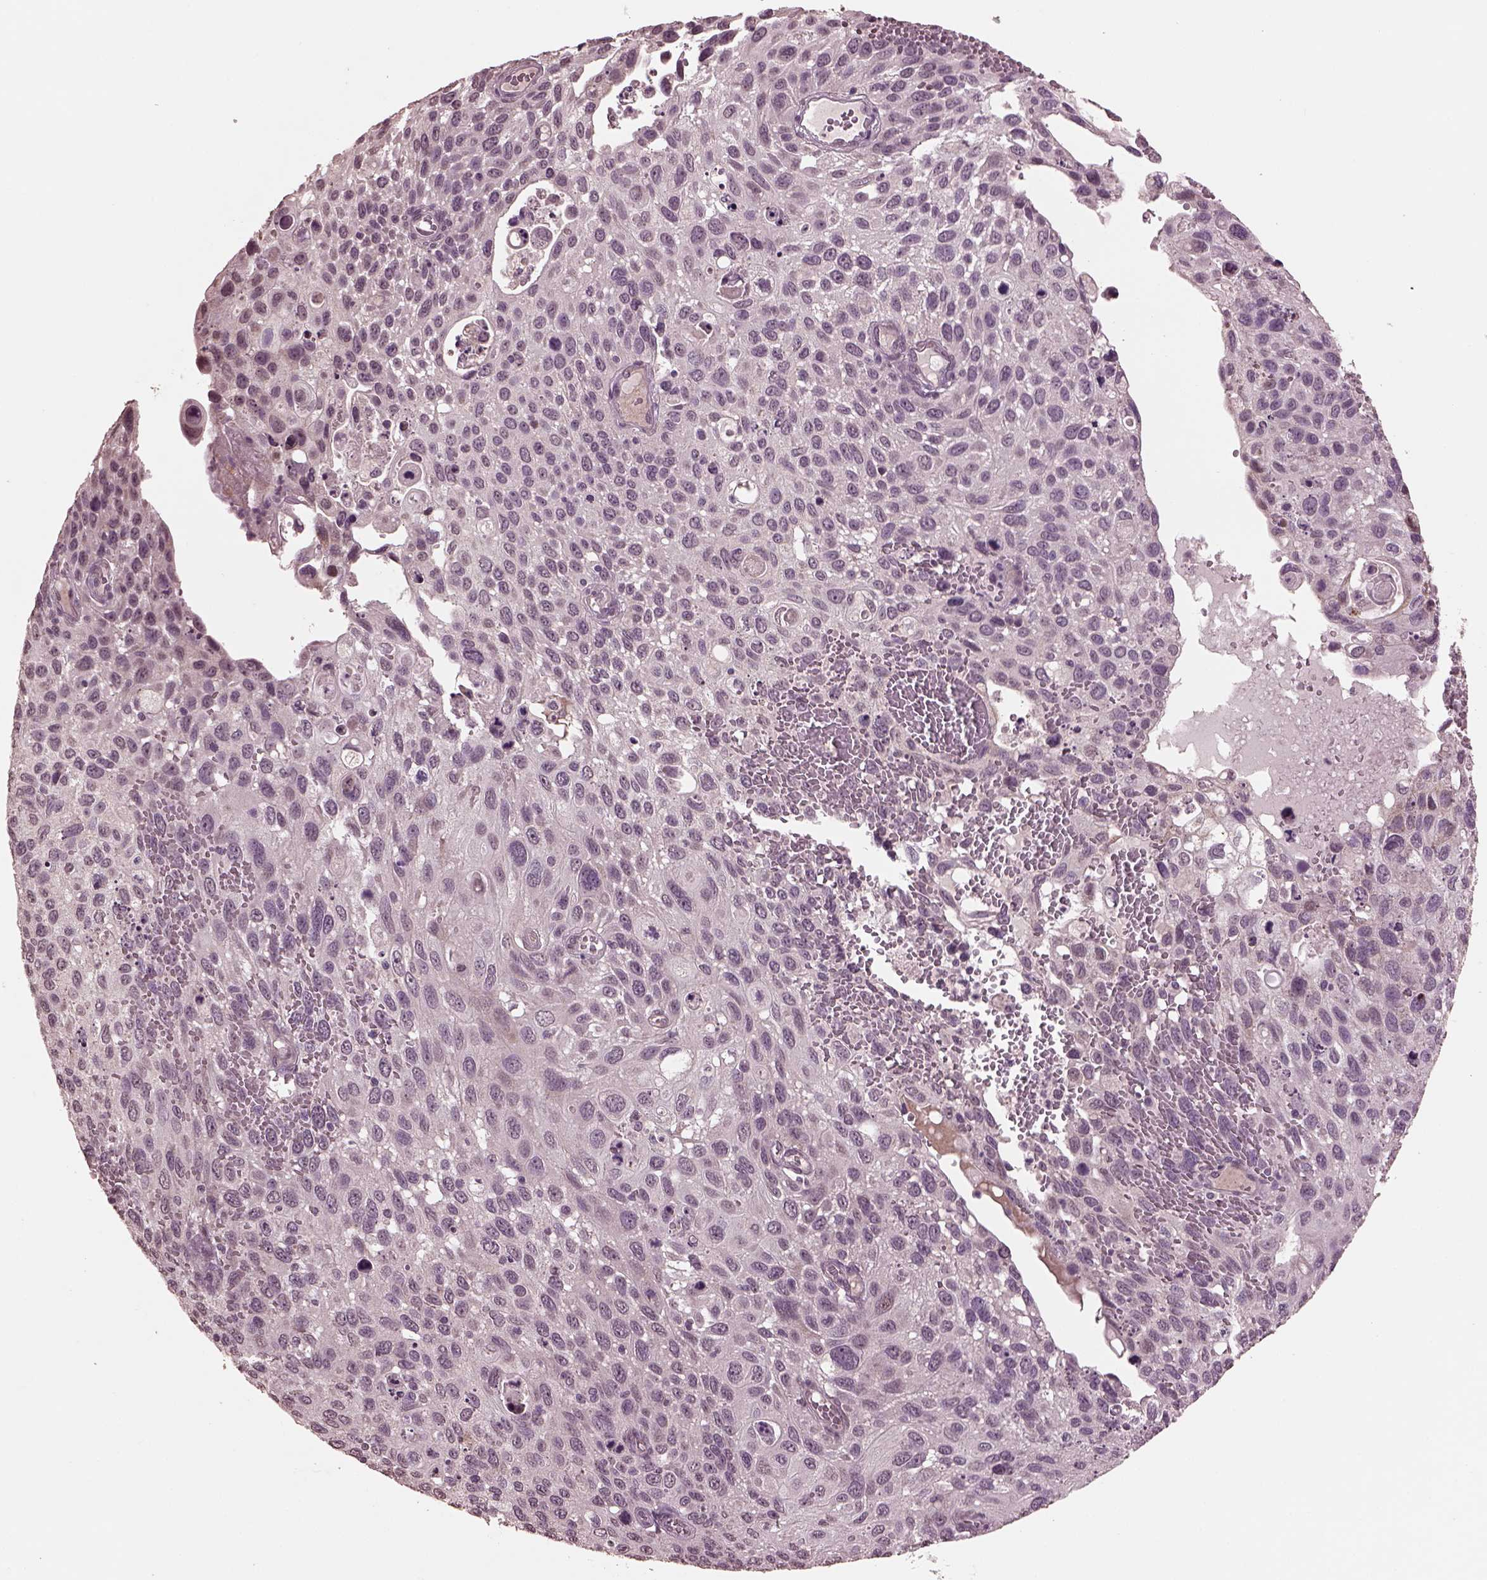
{"staining": {"intensity": "negative", "quantity": "none", "location": "none"}, "tissue": "cervical cancer", "cell_type": "Tumor cells", "image_type": "cancer", "snomed": [{"axis": "morphology", "description": "Squamous cell carcinoma, NOS"}, {"axis": "topography", "description": "Cervix"}], "caption": "The micrograph demonstrates no staining of tumor cells in cervical cancer (squamous cell carcinoma). Brightfield microscopy of IHC stained with DAB (3,3'-diaminobenzidine) (brown) and hematoxylin (blue), captured at high magnification.", "gene": "IL18RAP", "patient": {"sex": "female", "age": 70}}